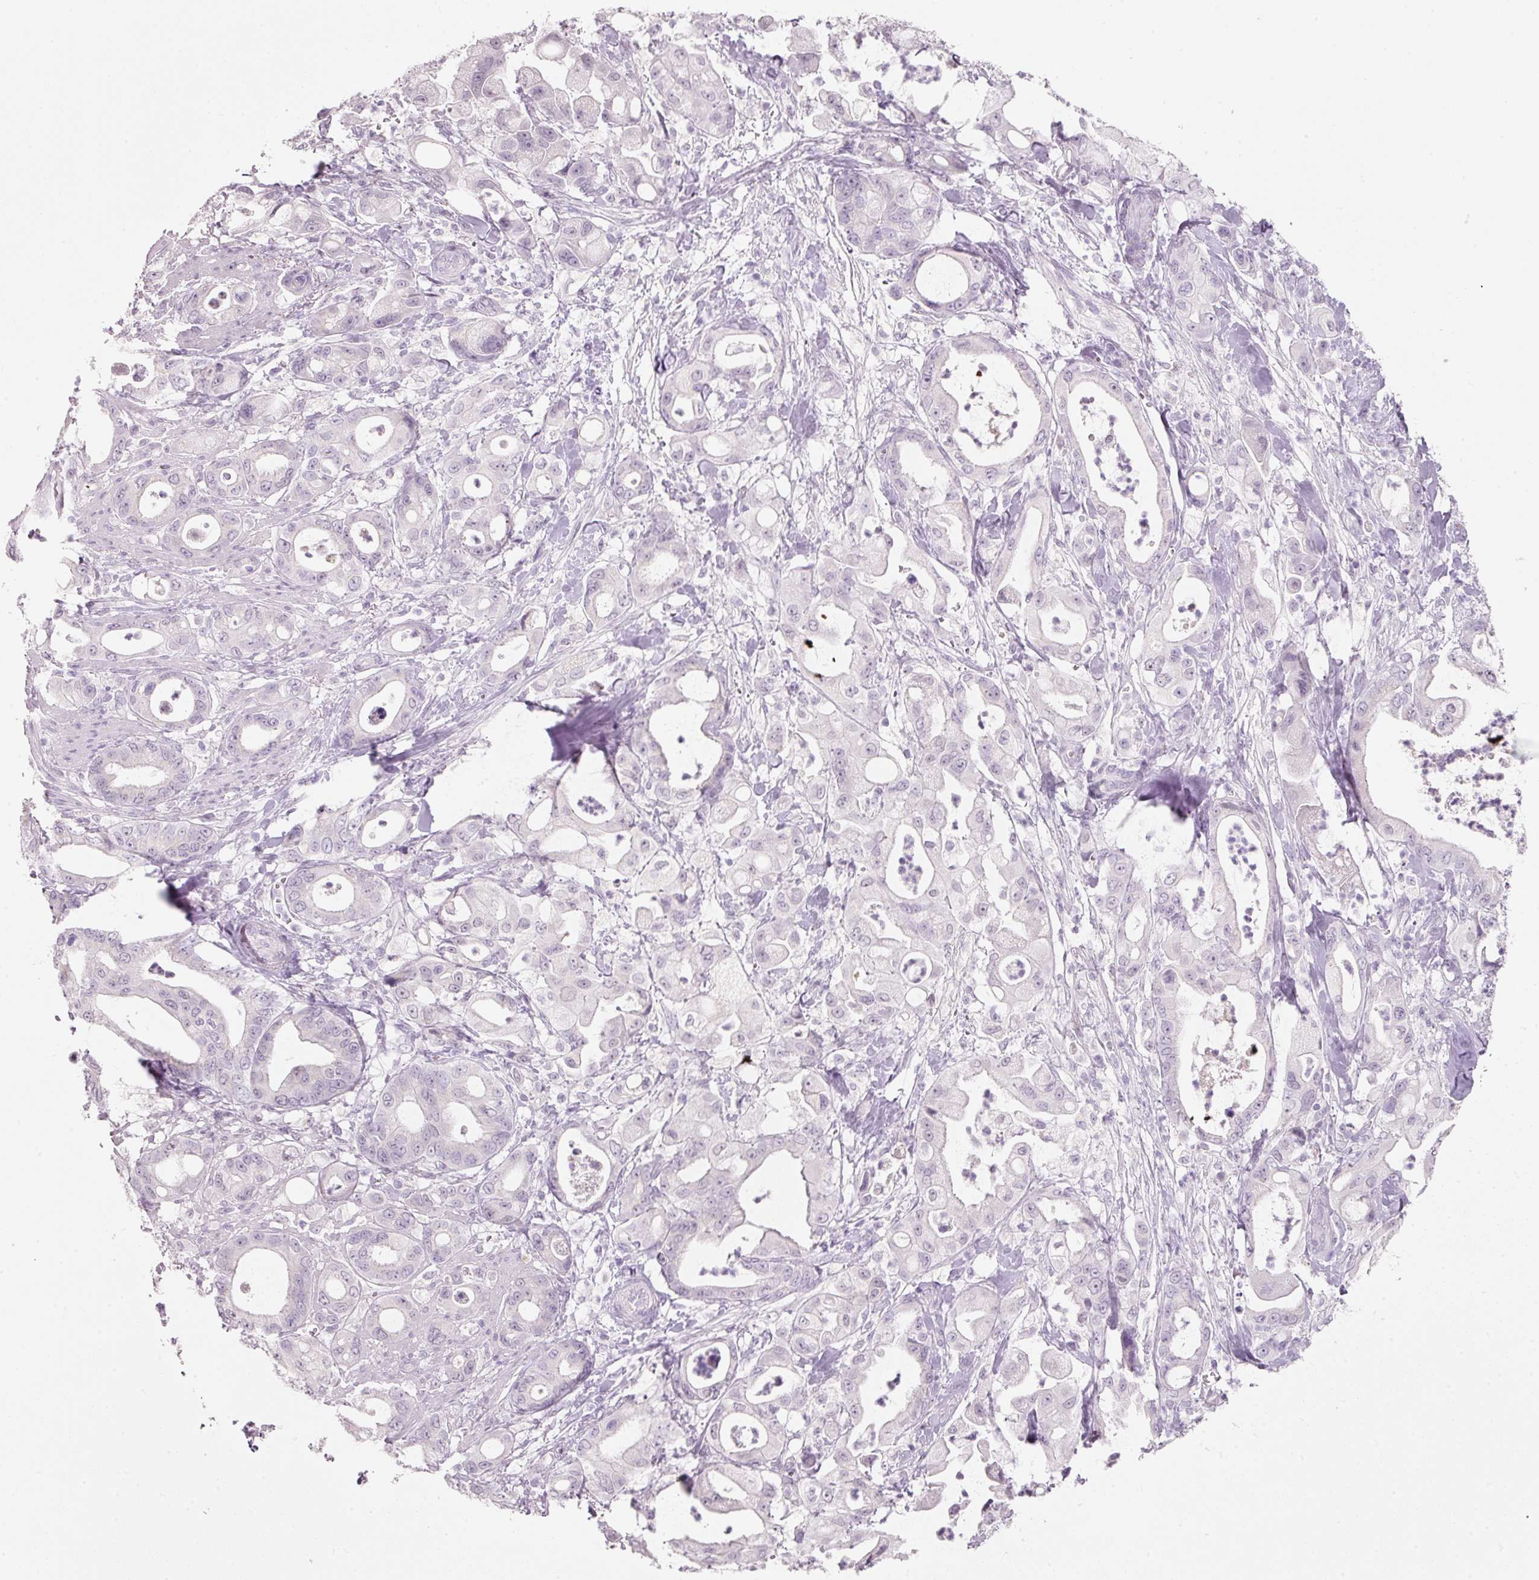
{"staining": {"intensity": "negative", "quantity": "none", "location": "none"}, "tissue": "pancreatic cancer", "cell_type": "Tumor cells", "image_type": "cancer", "snomed": [{"axis": "morphology", "description": "Adenocarcinoma, NOS"}, {"axis": "topography", "description": "Pancreas"}], "caption": "Immunohistochemistry (IHC) micrograph of human pancreatic cancer (adenocarcinoma) stained for a protein (brown), which displays no expression in tumor cells.", "gene": "ENSG00000206549", "patient": {"sex": "male", "age": 68}}